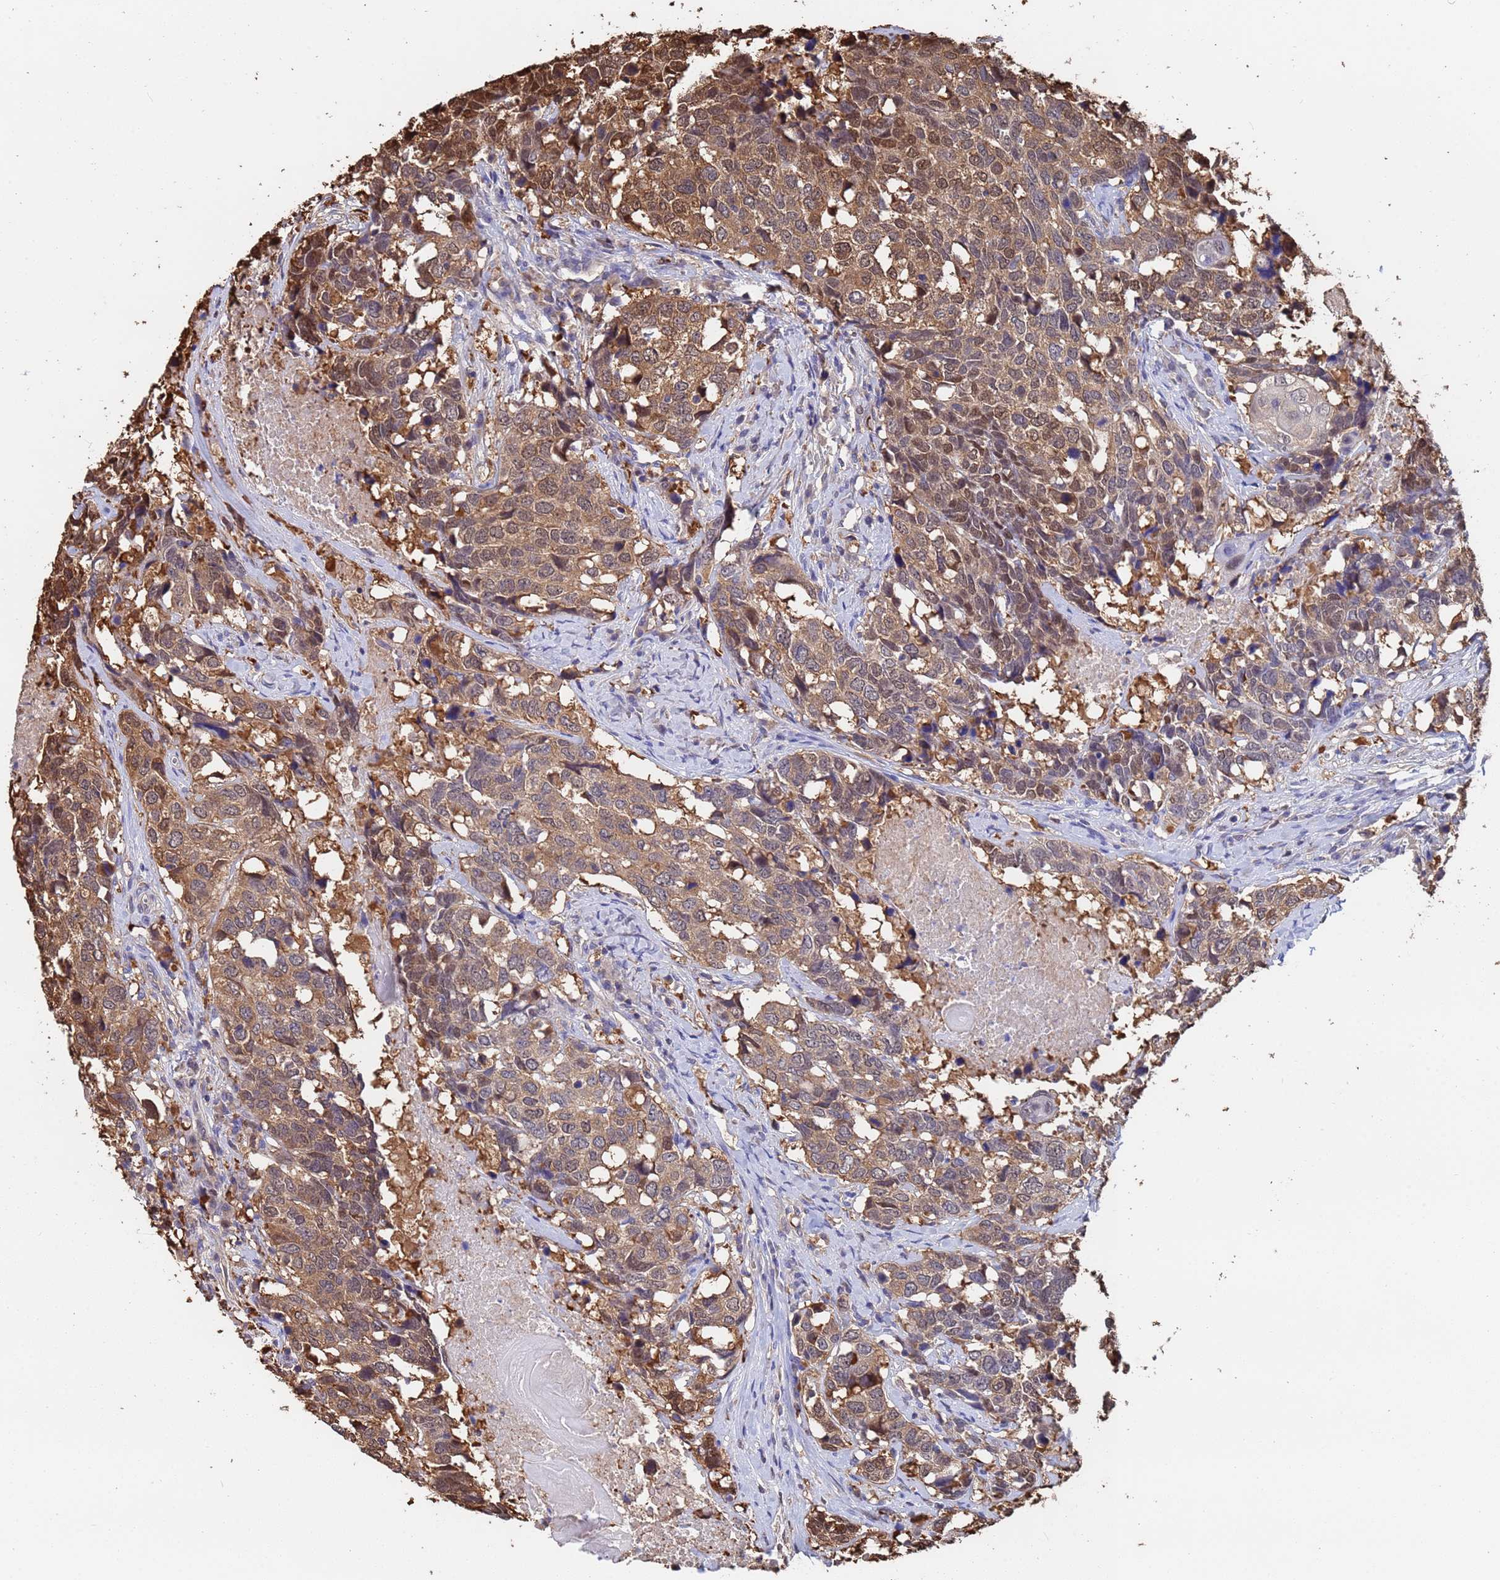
{"staining": {"intensity": "moderate", "quantity": ">75%", "location": "cytoplasmic/membranous,nuclear"}, "tissue": "head and neck cancer", "cell_type": "Tumor cells", "image_type": "cancer", "snomed": [{"axis": "morphology", "description": "Squamous cell carcinoma, NOS"}, {"axis": "topography", "description": "Head-Neck"}], "caption": "Brown immunohistochemical staining in head and neck squamous cell carcinoma reveals moderate cytoplasmic/membranous and nuclear staining in about >75% of tumor cells.", "gene": "FAM25A", "patient": {"sex": "male", "age": 66}}